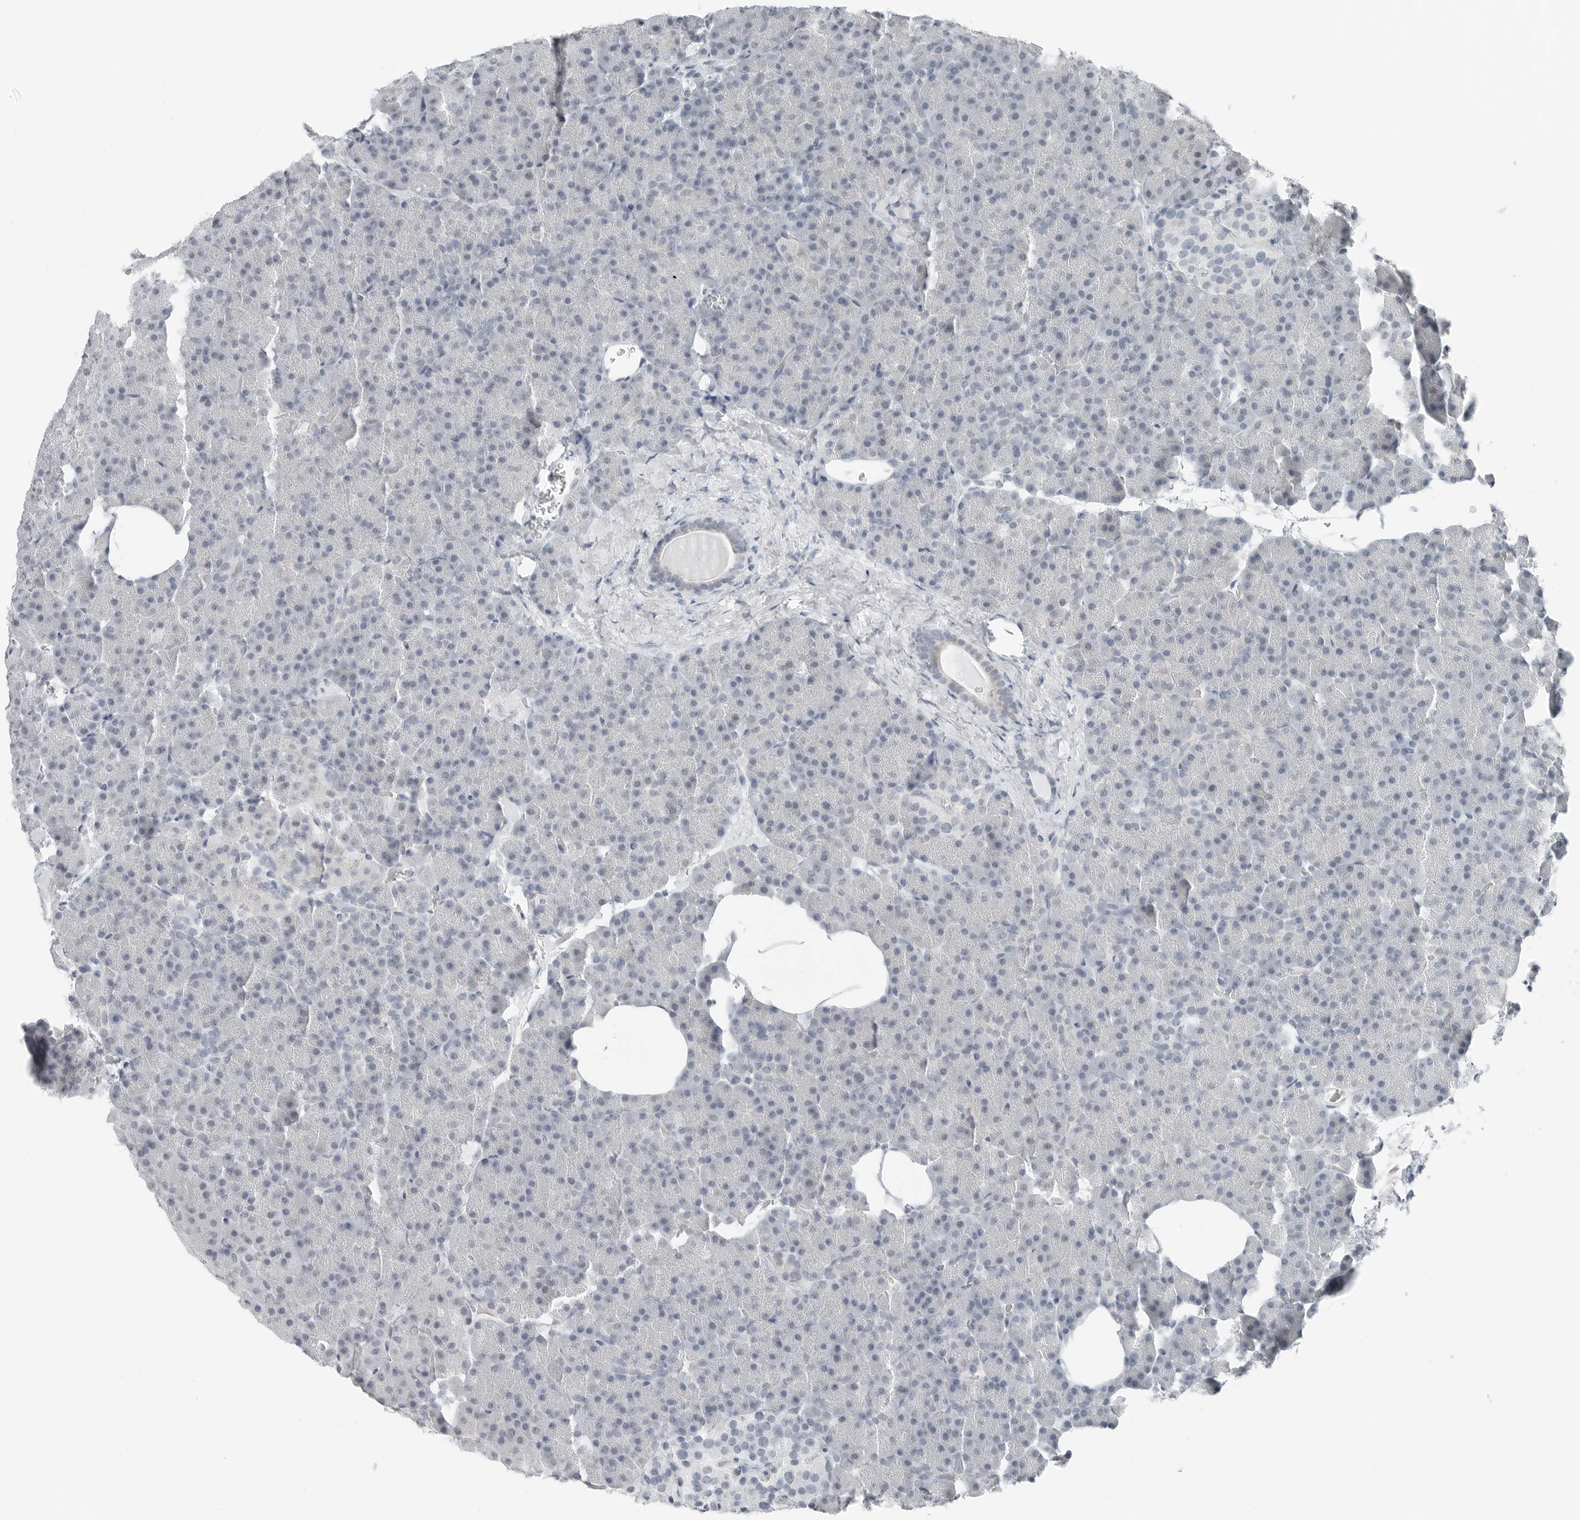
{"staining": {"intensity": "negative", "quantity": "none", "location": "none"}, "tissue": "pancreas", "cell_type": "Exocrine glandular cells", "image_type": "normal", "snomed": [{"axis": "morphology", "description": "Normal tissue, NOS"}, {"axis": "morphology", "description": "Carcinoid, malignant, NOS"}, {"axis": "topography", "description": "Pancreas"}], "caption": "Human pancreas stained for a protein using immunohistochemistry (IHC) exhibits no expression in exocrine glandular cells.", "gene": "XIRP1", "patient": {"sex": "female", "age": 35}}